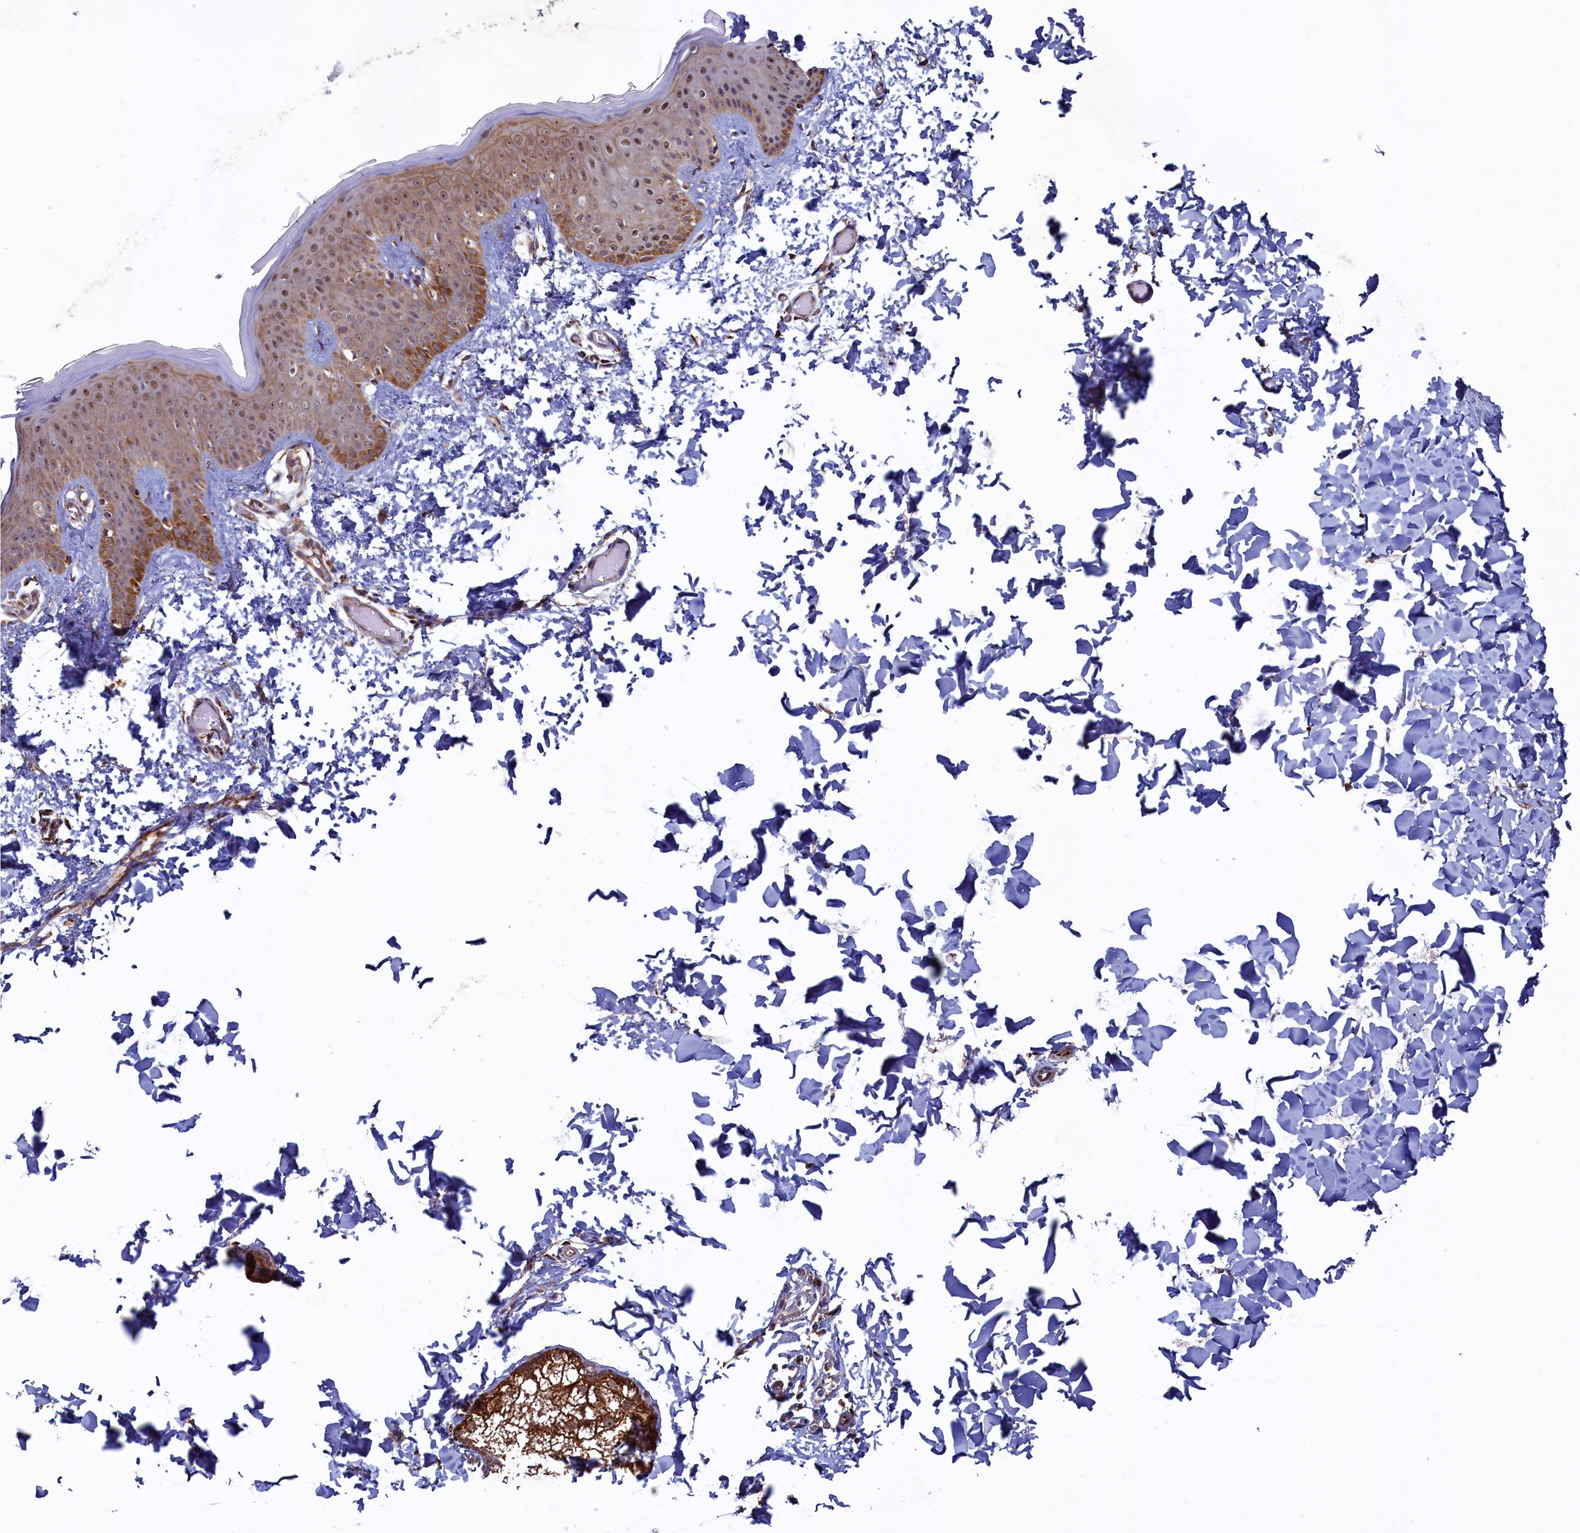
{"staining": {"intensity": "moderate", "quantity": ">75%", "location": "cytoplasmic/membranous"}, "tissue": "skin", "cell_type": "Fibroblasts", "image_type": "normal", "snomed": [{"axis": "morphology", "description": "Normal tissue, NOS"}, {"axis": "topography", "description": "Skin"}], "caption": "Immunohistochemistry of unremarkable human skin demonstrates medium levels of moderate cytoplasmic/membranous expression in about >75% of fibroblasts. The protein is shown in brown color, while the nuclei are stained blue.", "gene": "UBE3B", "patient": {"sex": "male", "age": 36}}